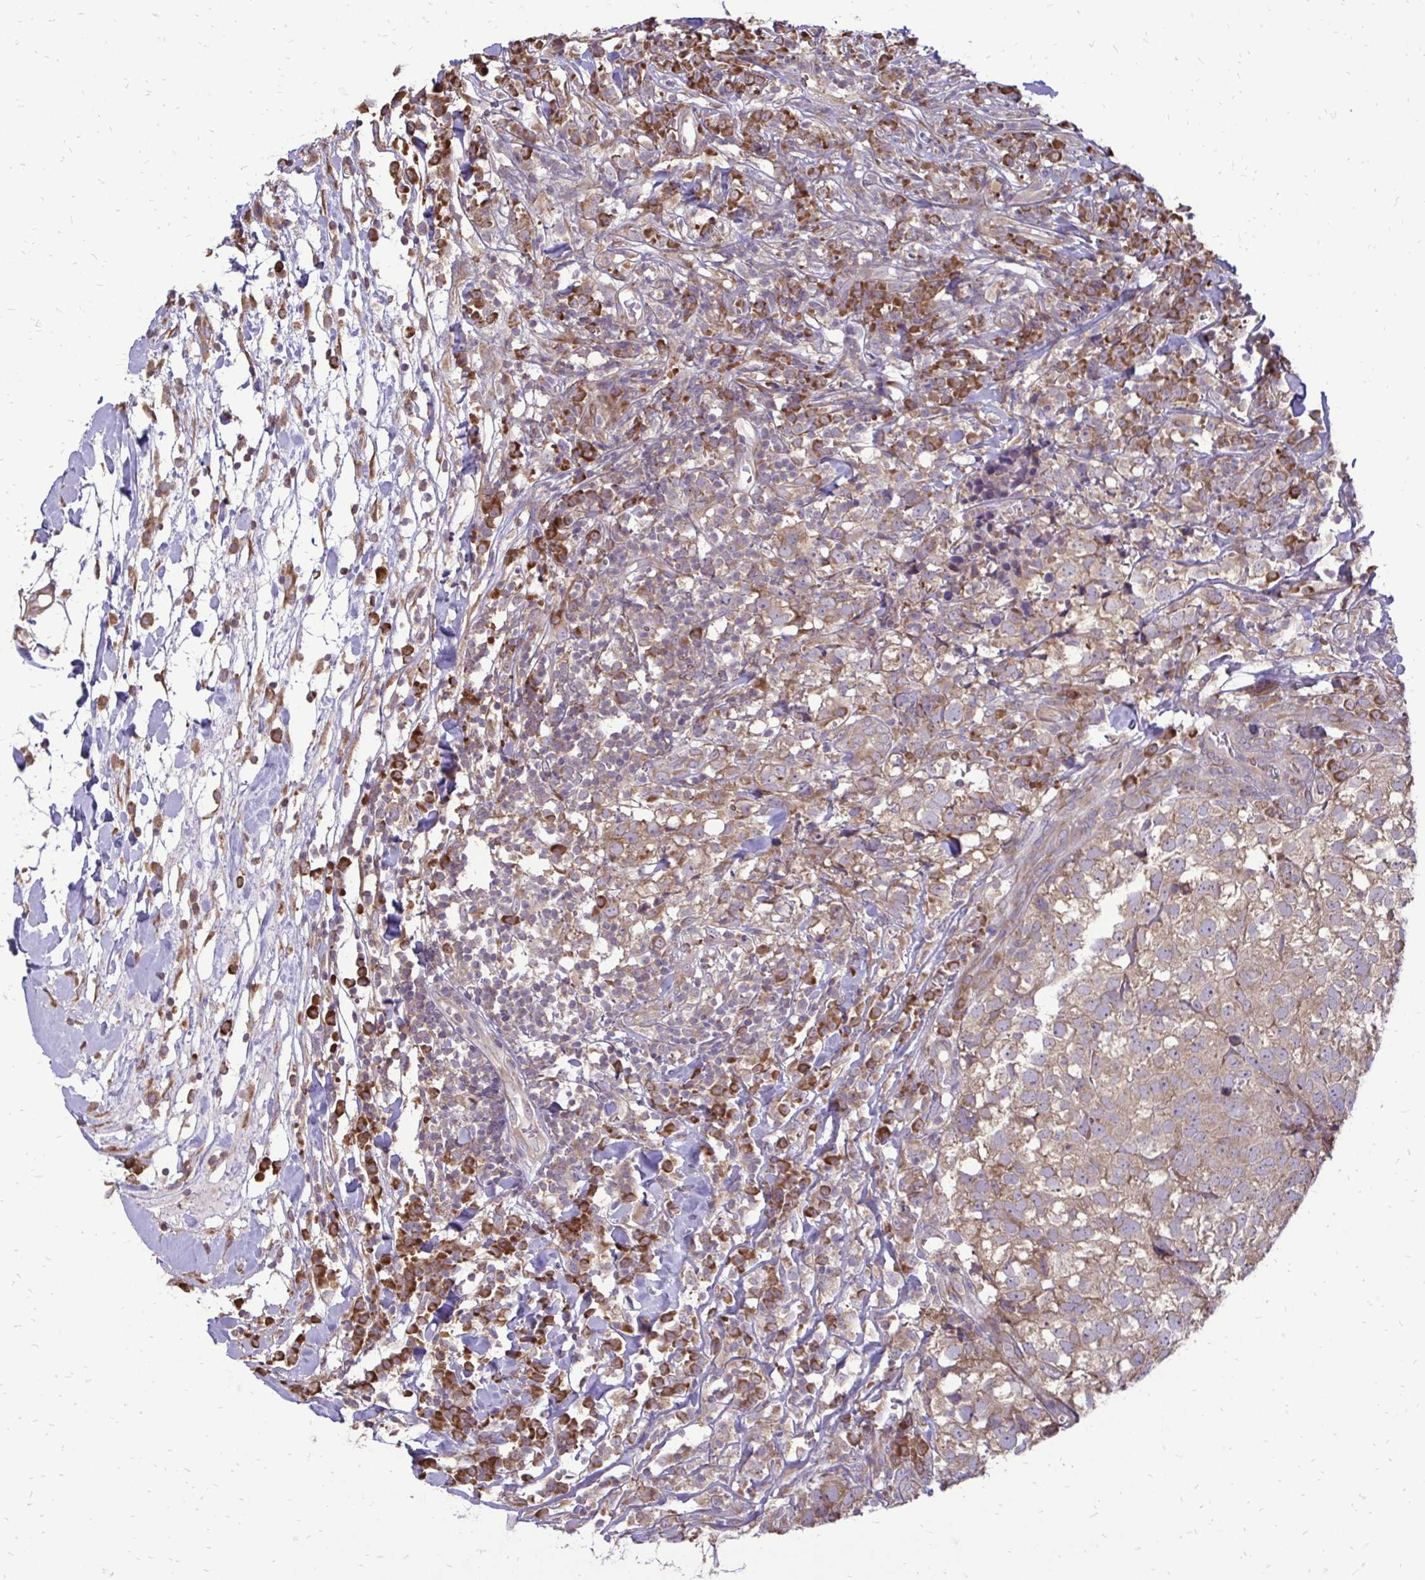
{"staining": {"intensity": "moderate", "quantity": ">75%", "location": "cytoplasmic/membranous"}, "tissue": "breast cancer", "cell_type": "Tumor cells", "image_type": "cancer", "snomed": [{"axis": "morphology", "description": "Duct carcinoma"}, {"axis": "topography", "description": "Breast"}], "caption": "Immunohistochemical staining of breast cancer exhibits medium levels of moderate cytoplasmic/membranous protein positivity in approximately >75% of tumor cells.", "gene": "RPS3", "patient": {"sex": "female", "age": 30}}